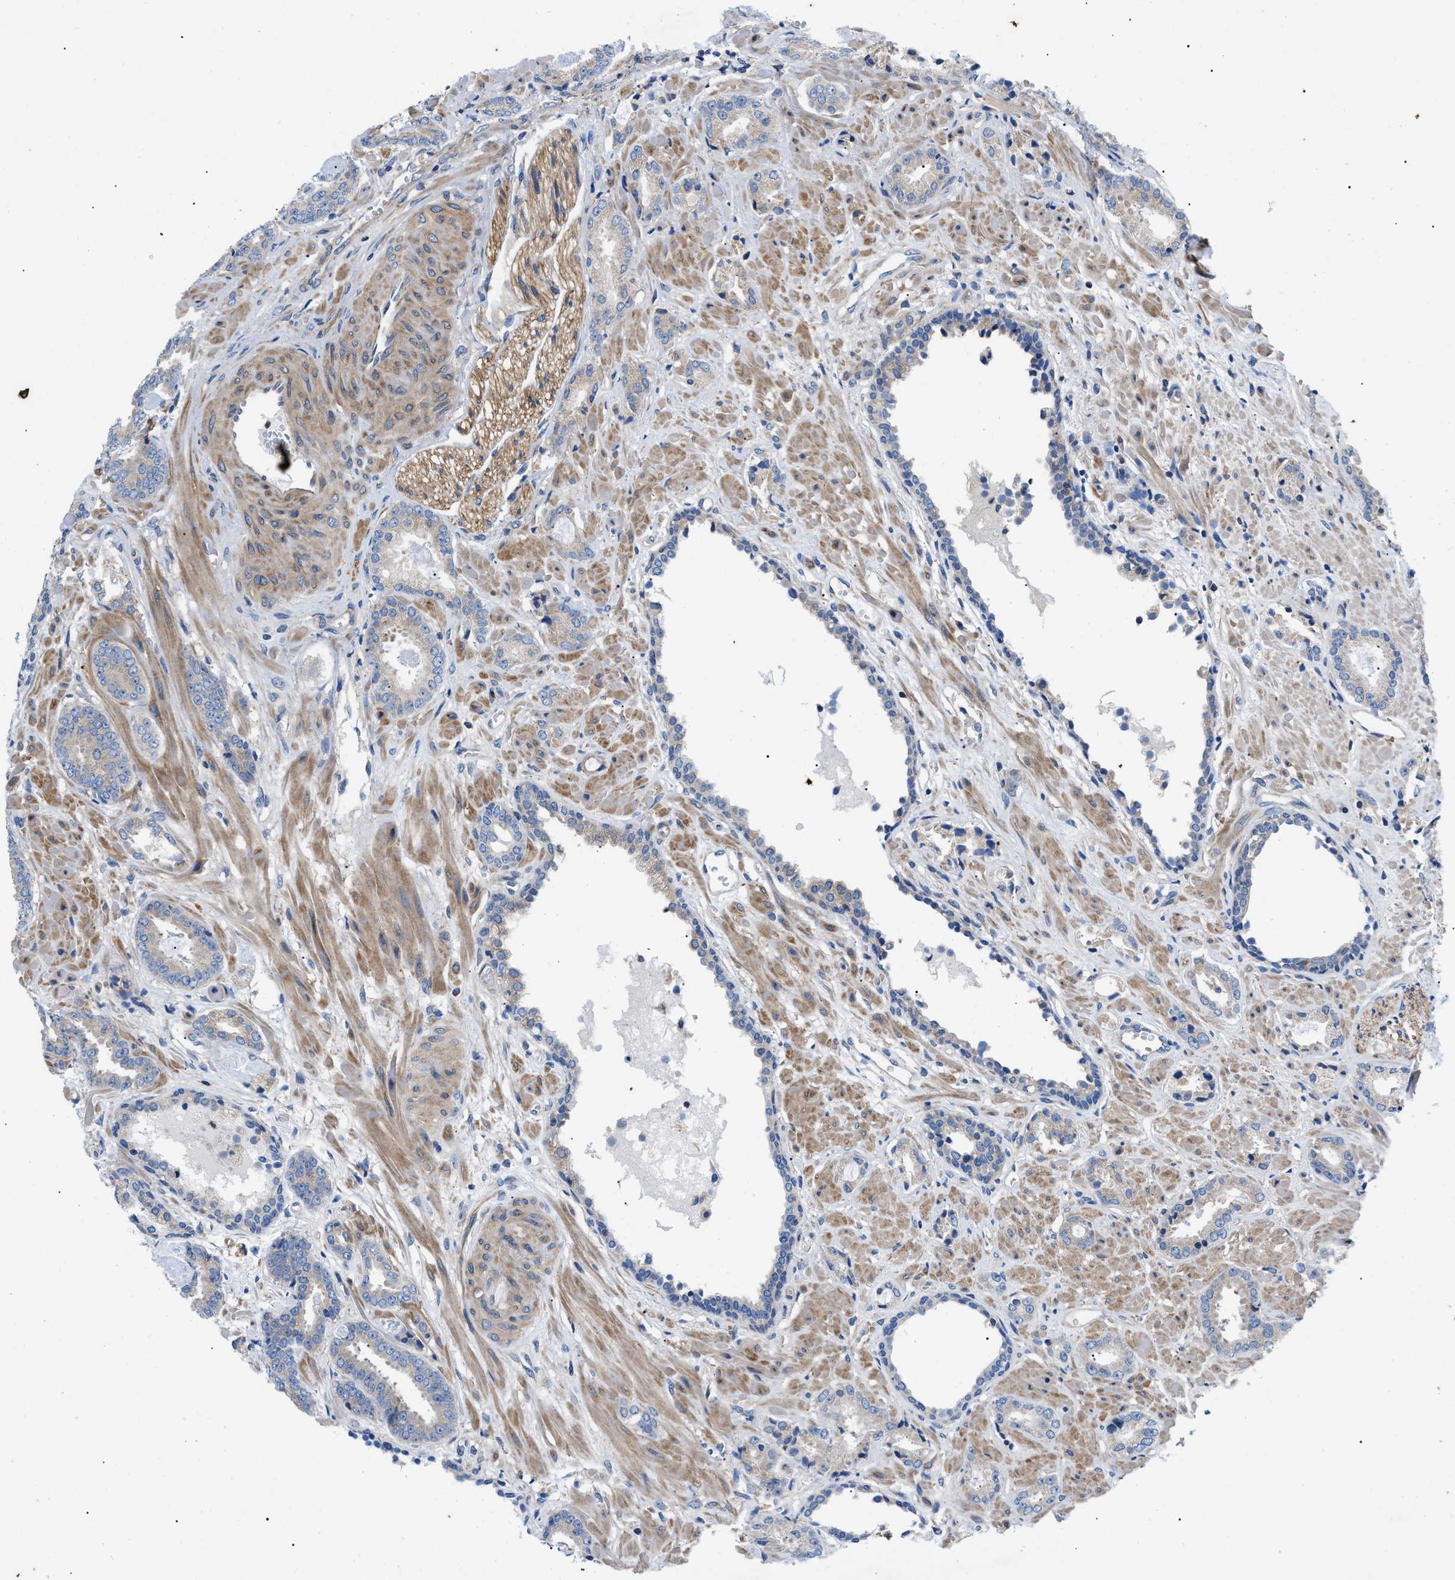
{"staining": {"intensity": "weak", "quantity": "<25%", "location": "cytoplasmic/membranous"}, "tissue": "prostate cancer", "cell_type": "Tumor cells", "image_type": "cancer", "snomed": [{"axis": "morphology", "description": "Adenocarcinoma, Low grade"}, {"axis": "topography", "description": "Prostate"}], "caption": "The histopathology image demonstrates no significant expression in tumor cells of low-grade adenocarcinoma (prostate).", "gene": "HSPB8", "patient": {"sex": "male", "age": 53}}